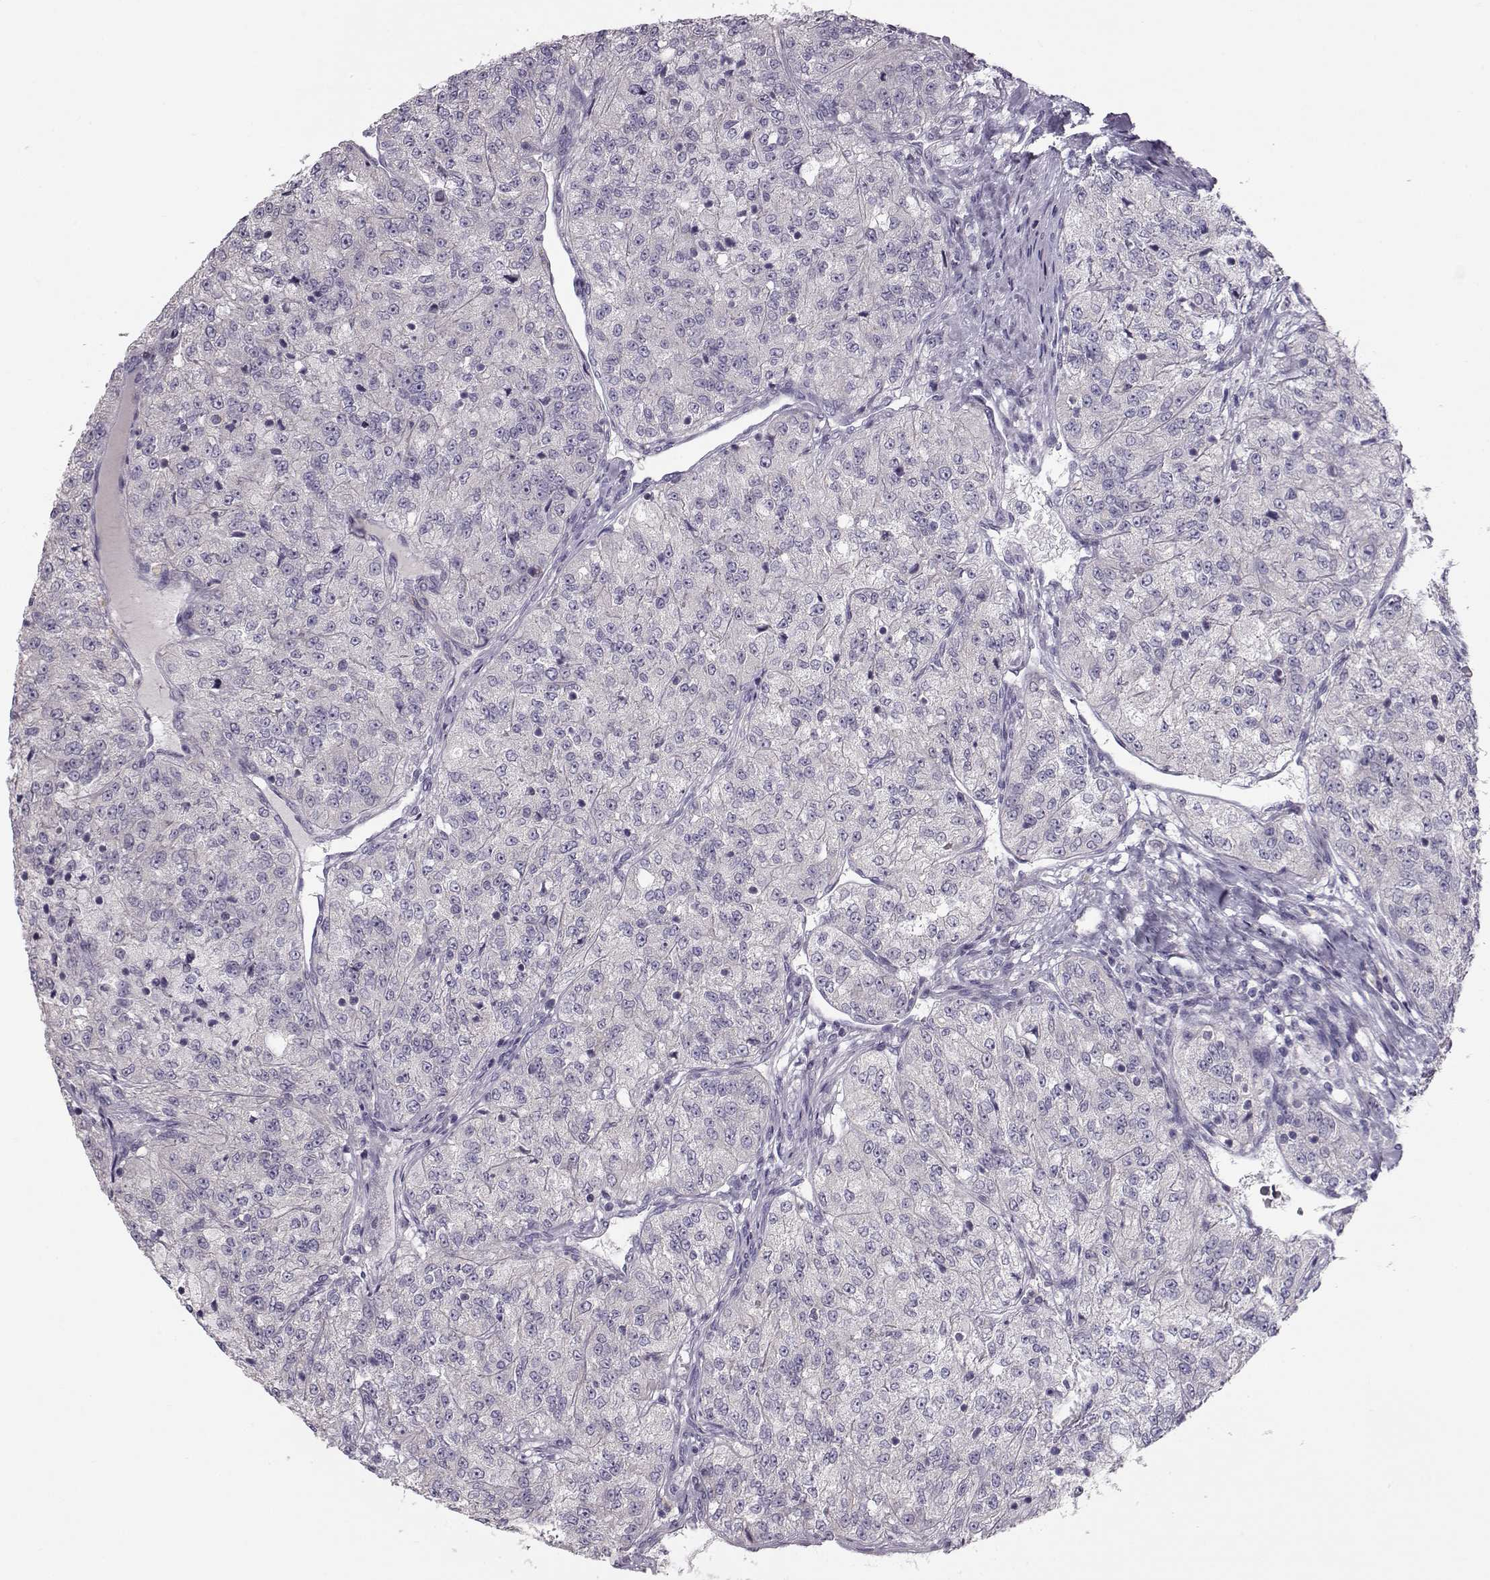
{"staining": {"intensity": "negative", "quantity": "none", "location": "none"}, "tissue": "renal cancer", "cell_type": "Tumor cells", "image_type": "cancer", "snomed": [{"axis": "morphology", "description": "Adenocarcinoma, NOS"}, {"axis": "topography", "description": "Kidney"}], "caption": "Immunohistochemical staining of renal adenocarcinoma exhibits no significant expression in tumor cells. (DAB (3,3'-diaminobenzidine) IHC, high magnification).", "gene": "GRK1", "patient": {"sex": "female", "age": 63}}